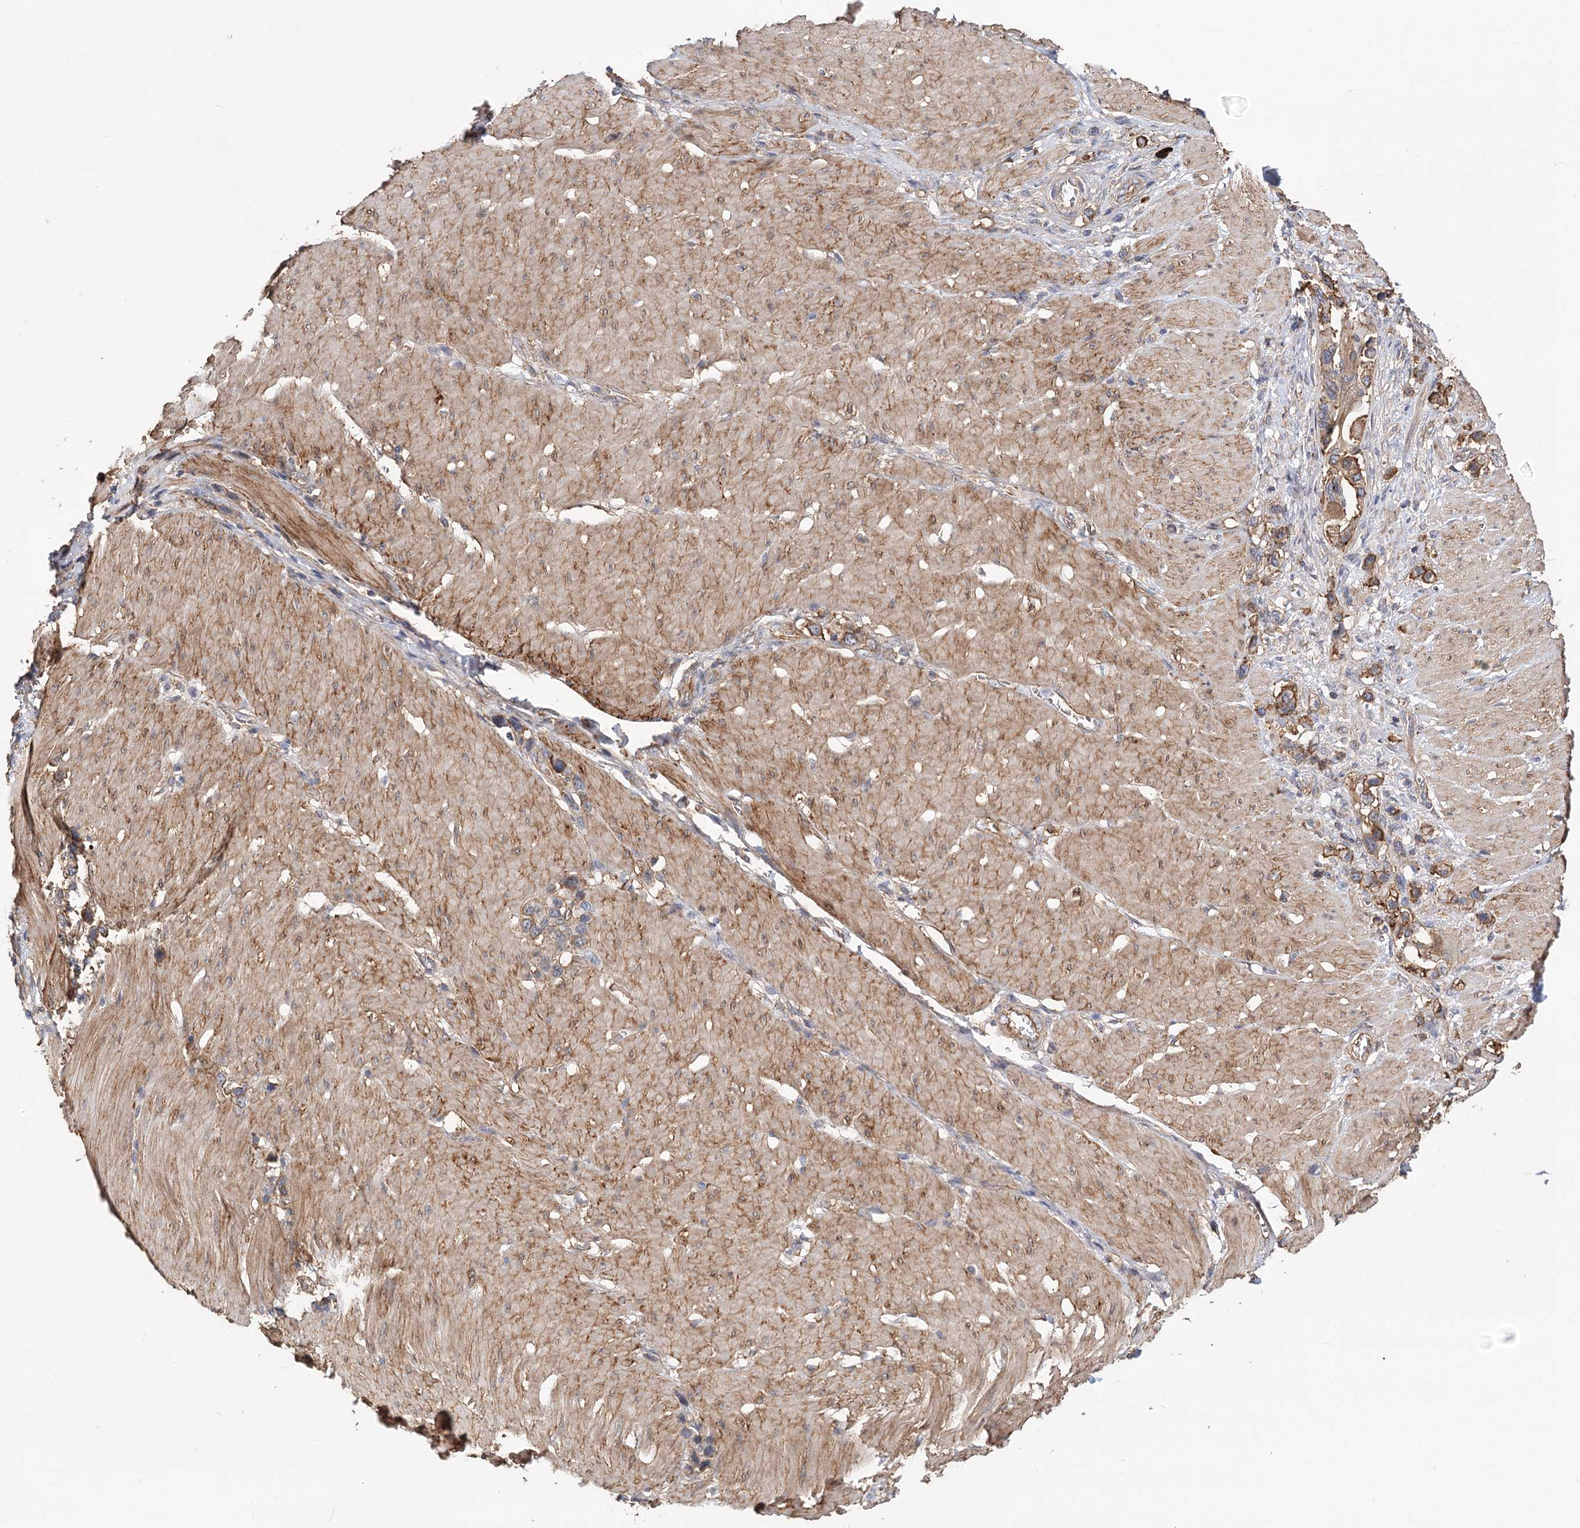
{"staining": {"intensity": "moderate", "quantity": ">75%", "location": "cytoplasmic/membranous"}, "tissue": "stomach cancer", "cell_type": "Tumor cells", "image_type": "cancer", "snomed": [{"axis": "morphology", "description": "Normal tissue, NOS"}, {"axis": "morphology", "description": "Adenocarcinoma, NOS"}, {"axis": "topography", "description": "Stomach, upper"}, {"axis": "topography", "description": "Stomach"}], "caption": "High-magnification brightfield microscopy of stomach adenocarcinoma stained with DAB (3,3'-diaminobenzidine) (brown) and counterstained with hematoxylin (blue). tumor cells exhibit moderate cytoplasmic/membranous positivity is identified in approximately>75% of cells.", "gene": "TMEM218", "patient": {"sex": "female", "age": 65}}